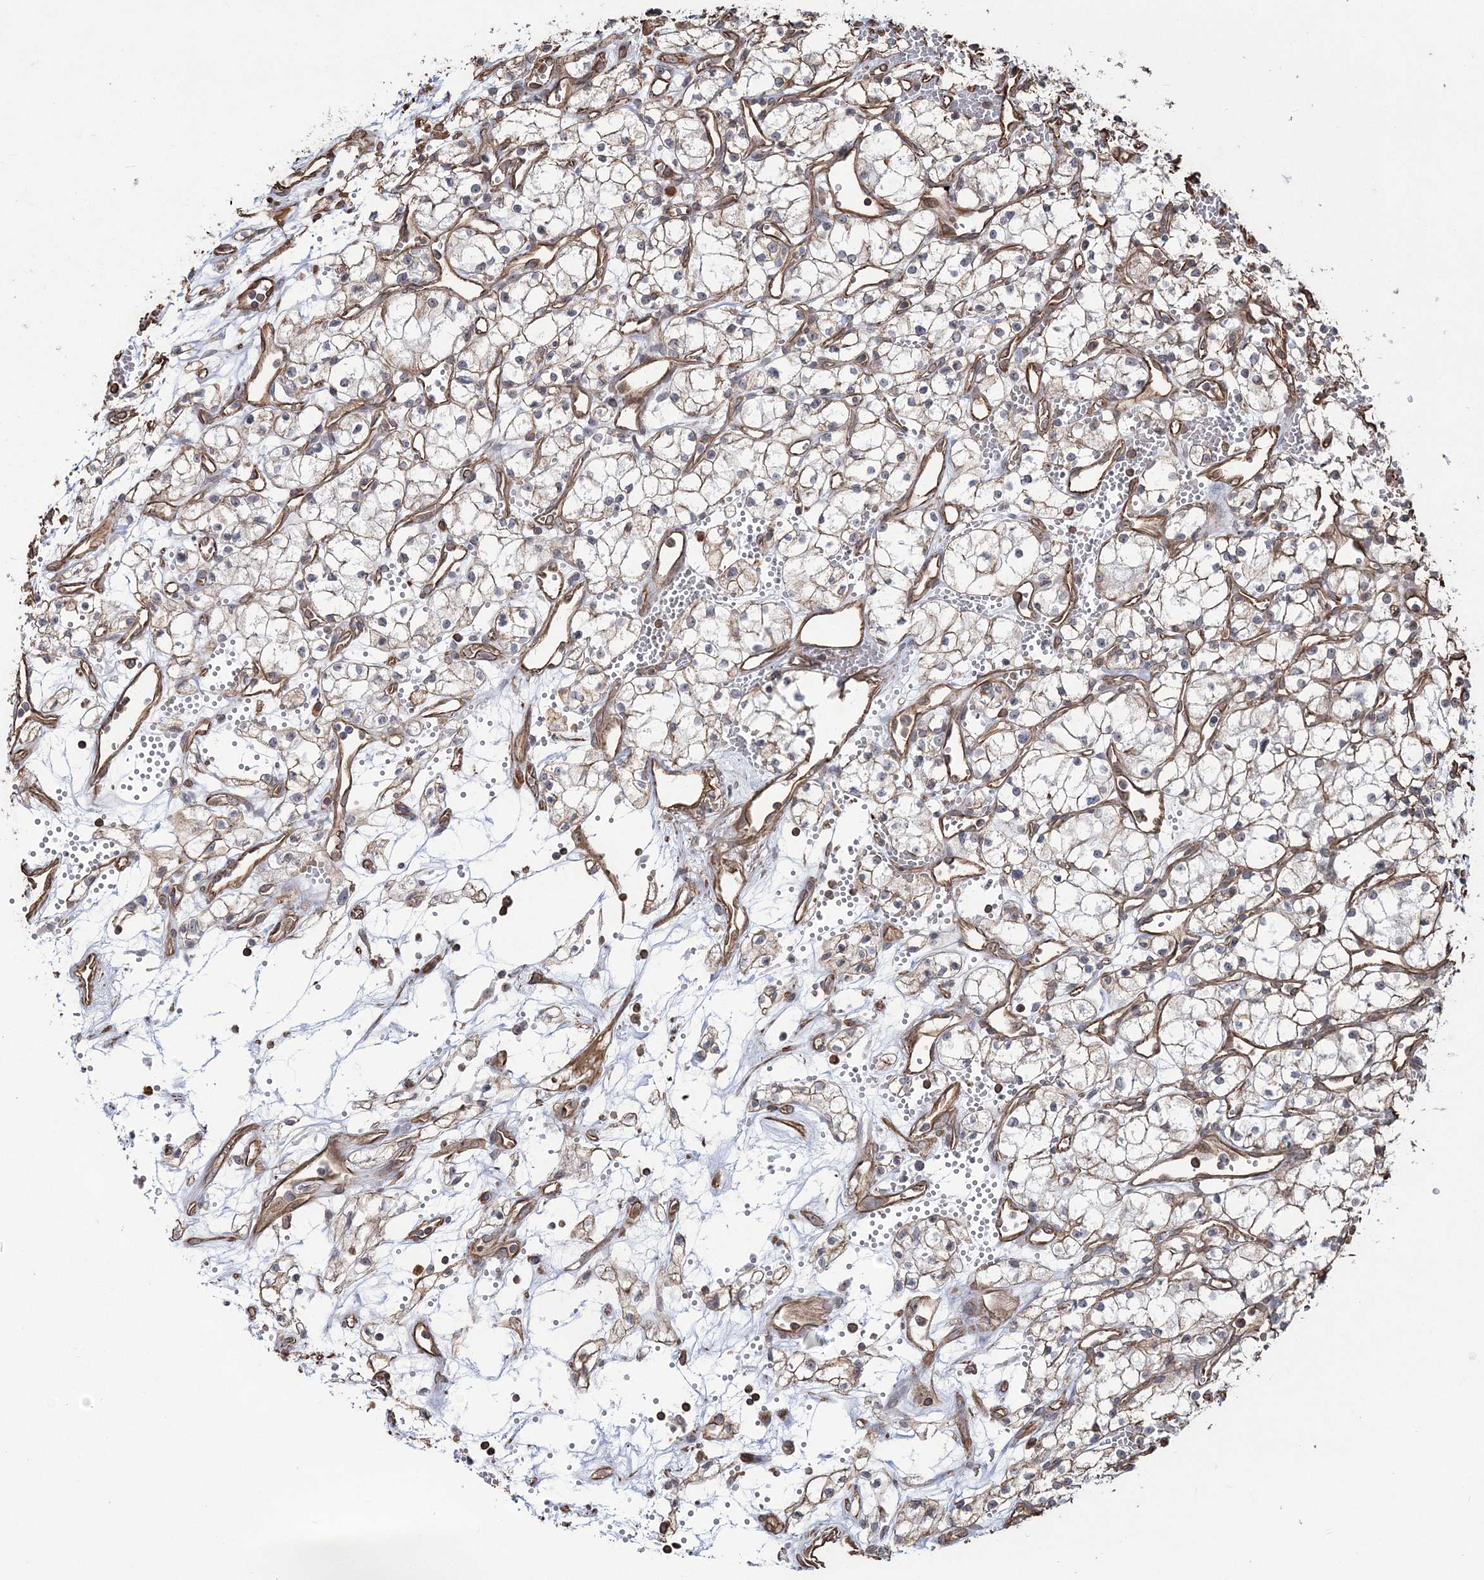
{"staining": {"intensity": "weak", "quantity": "<25%", "location": "cytoplasmic/membranous"}, "tissue": "renal cancer", "cell_type": "Tumor cells", "image_type": "cancer", "snomed": [{"axis": "morphology", "description": "Adenocarcinoma, NOS"}, {"axis": "topography", "description": "Kidney"}], "caption": "Tumor cells are negative for brown protein staining in adenocarcinoma (renal). (Stains: DAB immunohistochemistry with hematoxylin counter stain, Microscopy: brightfield microscopy at high magnification).", "gene": "ATP11B", "patient": {"sex": "male", "age": 59}}